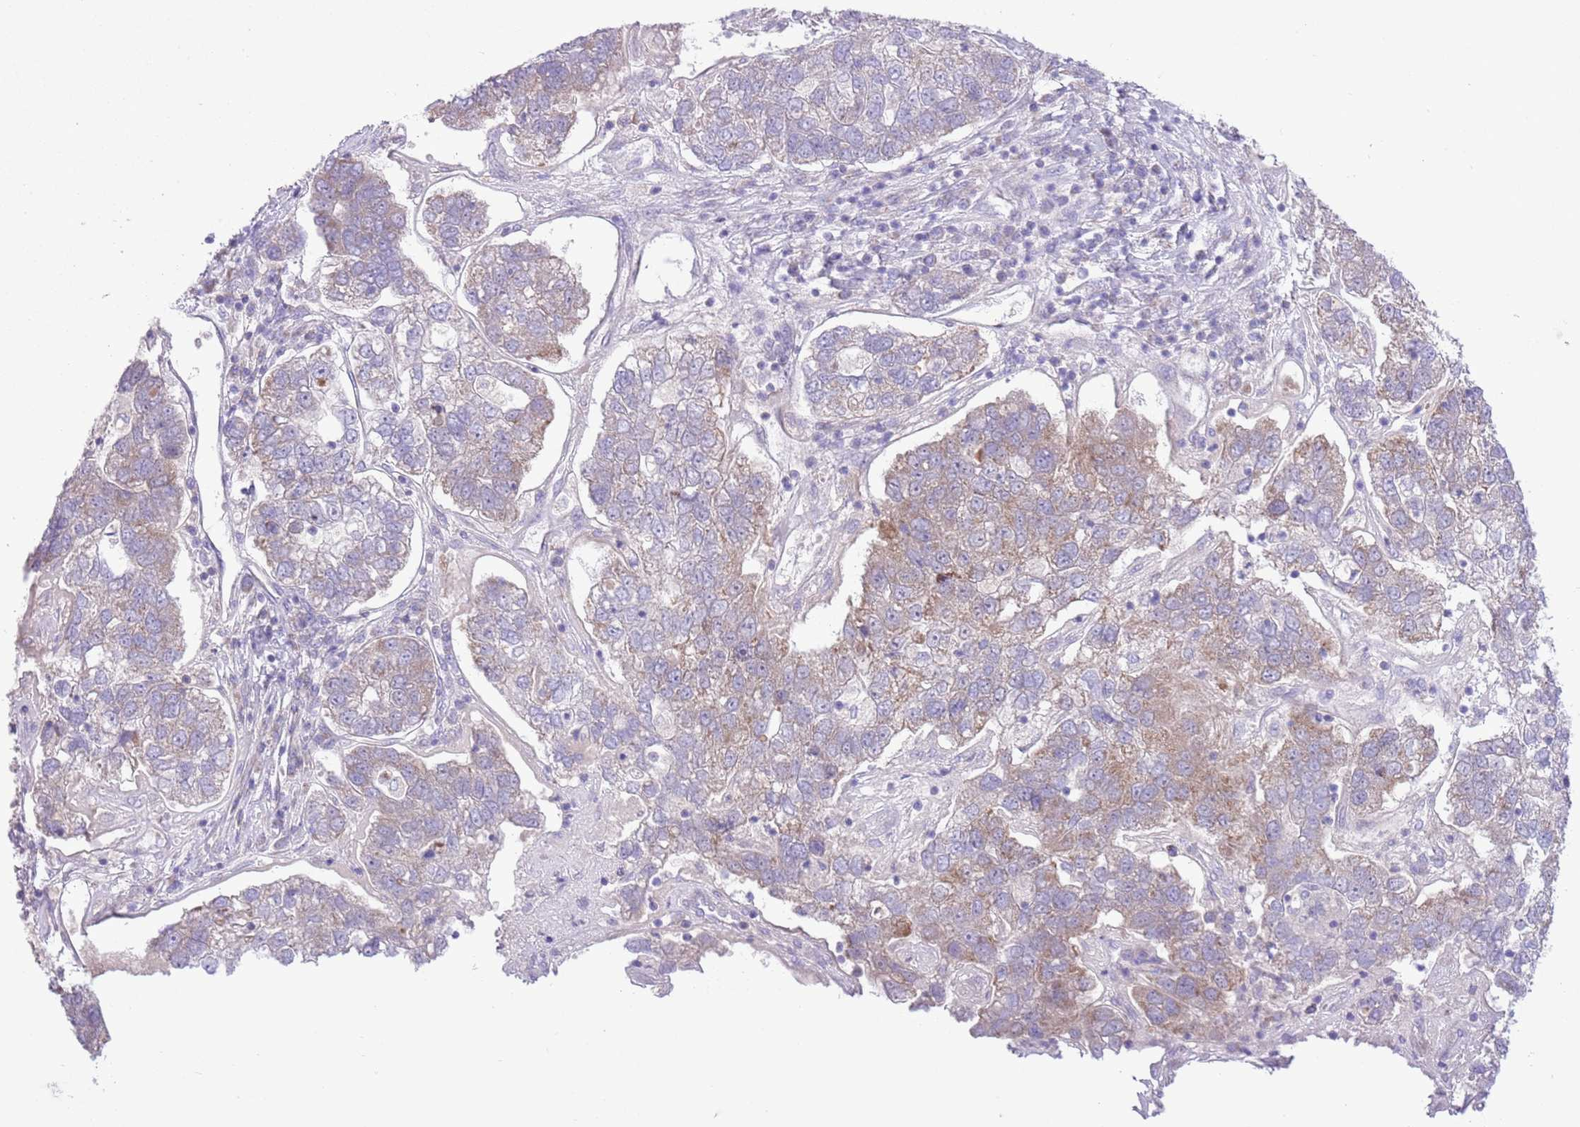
{"staining": {"intensity": "weak", "quantity": "25%-75%", "location": "cytoplasmic/membranous"}, "tissue": "pancreatic cancer", "cell_type": "Tumor cells", "image_type": "cancer", "snomed": [{"axis": "morphology", "description": "Adenocarcinoma, NOS"}, {"axis": "topography", "description": "Pancreas"}], "caption": "The photomicrograph exhibits a brown stain indicating the presence of a protein in the cytoplasmic/membranous of tumor cells in pancreatic cancer (adenocarcinoma).", "gene": "OAZ2", "patient": {"sex": "female", "age": 61}}